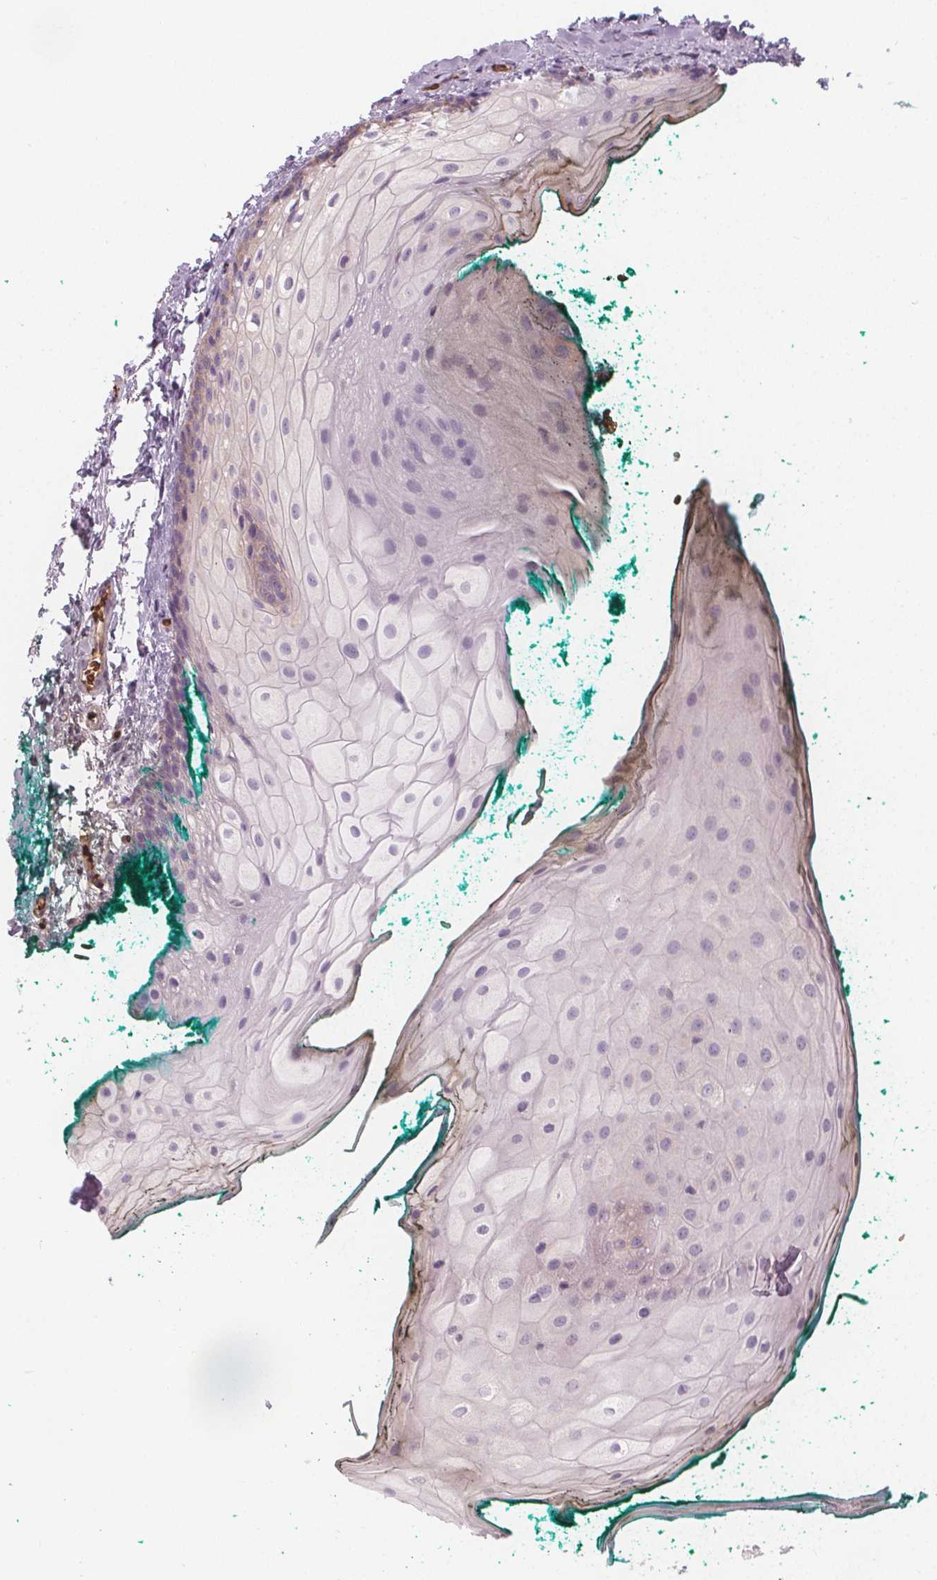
{"staining": {"intensity": "weak", "quantity": "<25%", "location": "cytoplasmic/membranous"}, "tissue": "oral mucosa", "cell_type": "Squamous epithelial cells", "image_type": "normal", "snomed": [{"axis": "morphology", "description": "Normal tissue, NOS"}, {"axis": "topography", "description": "Oral tissue"}], "caption": "This histopathology image is of benign oral mucosa stained with immunohistochemistry (IHC) to label a protein in brown with the nuclei are counter-stained blue. There is no expression in squamous epithelial cells.", "gene": "EIF3D", "patient": {"sex": "female", "age": 68}}